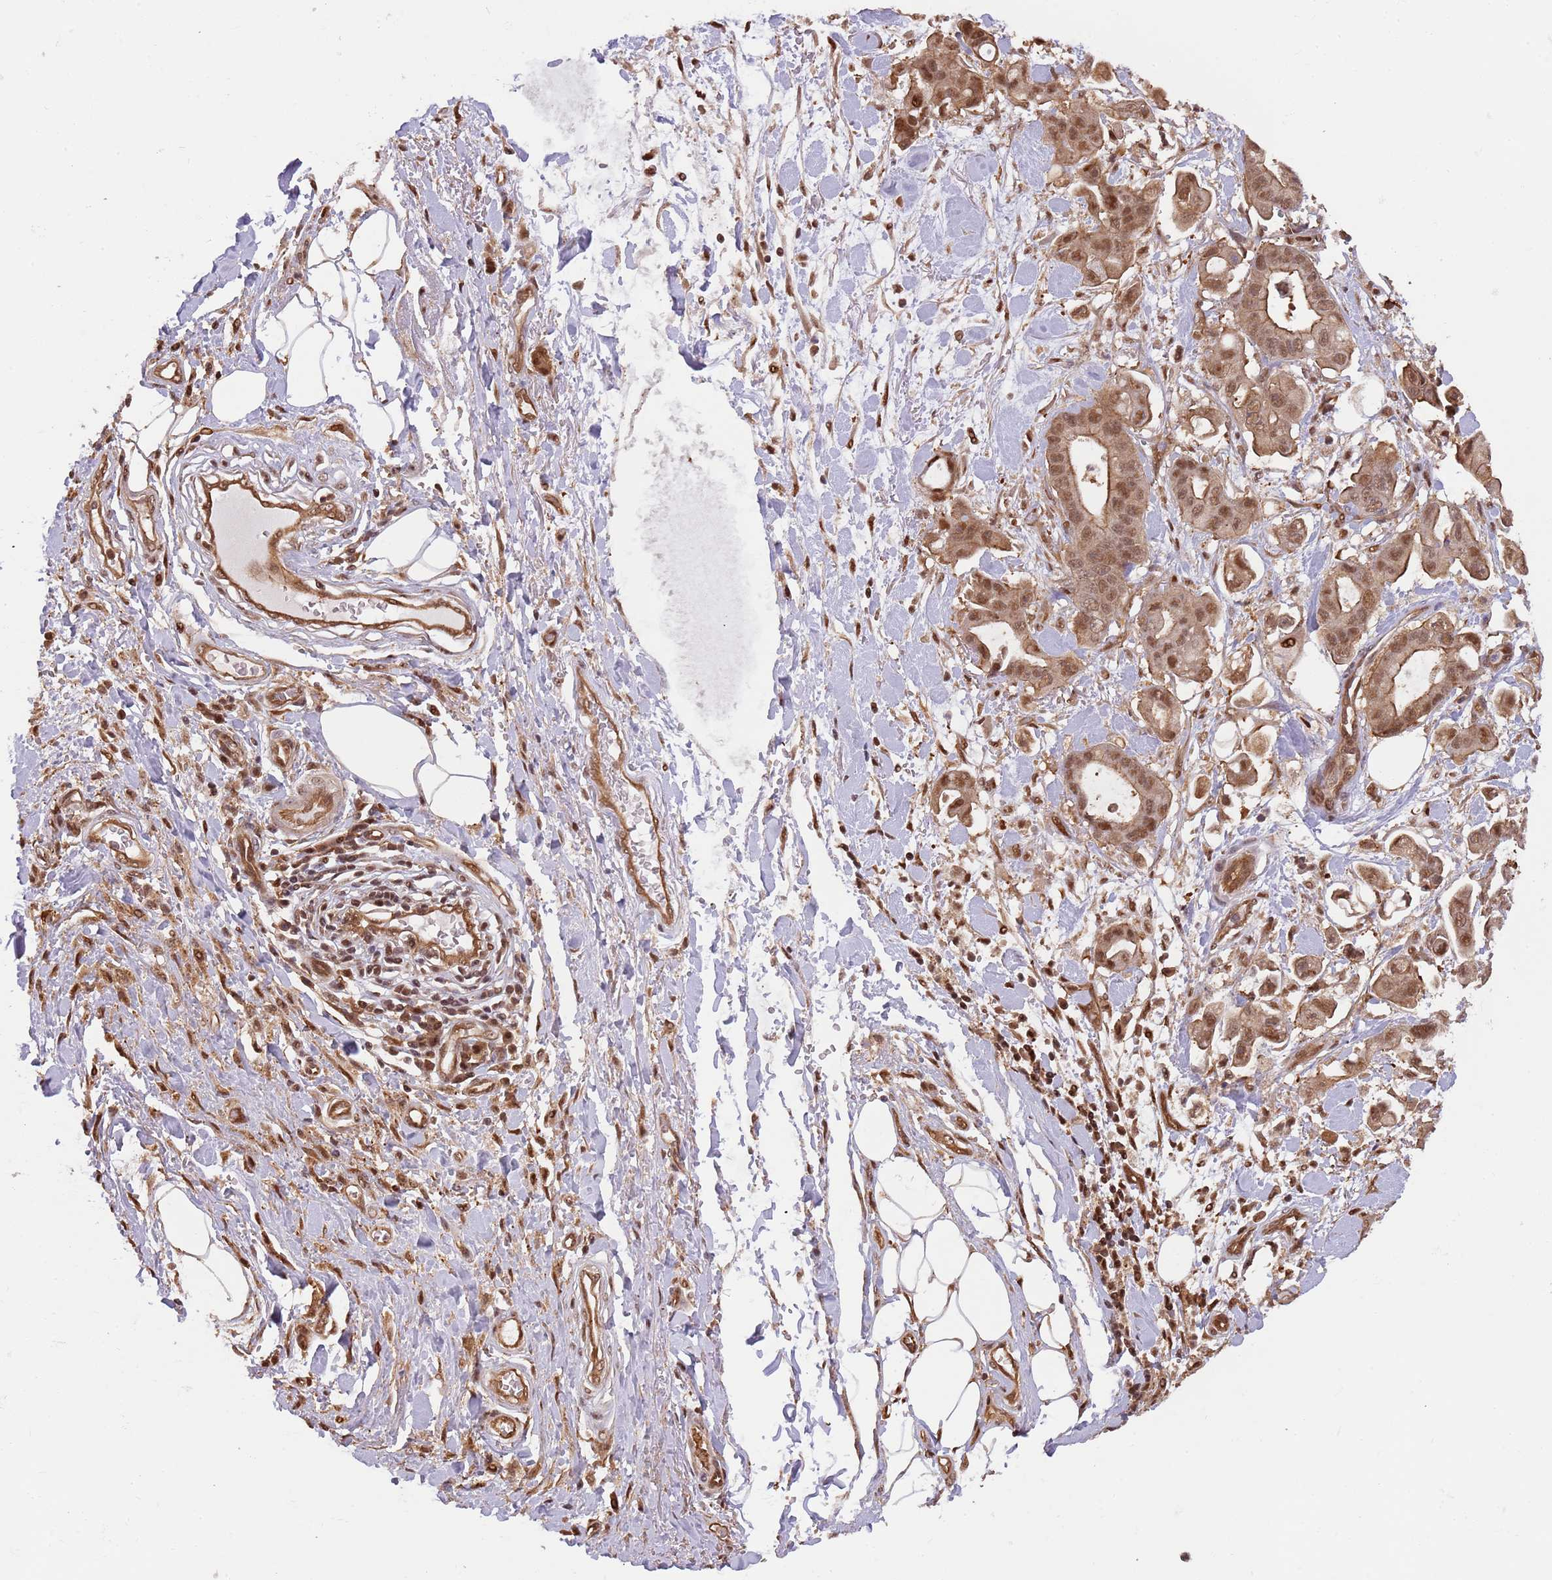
{"staining": {"intensity": "moderate", "quantity": ">75%", "location": "cytoplasmic/membranous,nuclear"}, "tissue": "stomach cancer", "cell_type": "Tumor cells", "image_type": "cancer", "snomed": [{"axis": "morphology", "description": "Adenocarcinoma, NOS"}, {"axis": "topography", "description": "Stomach"}], "caption": "Moderate cytoplasmic/membranous and nuclear positivity for a protein is identified in approximately >75% of tumor cells of stomach adenocarcinoma using immunohistochemistry.", "gene": "PLSCR5", "patient": {"sex": "male", "age": 62}}